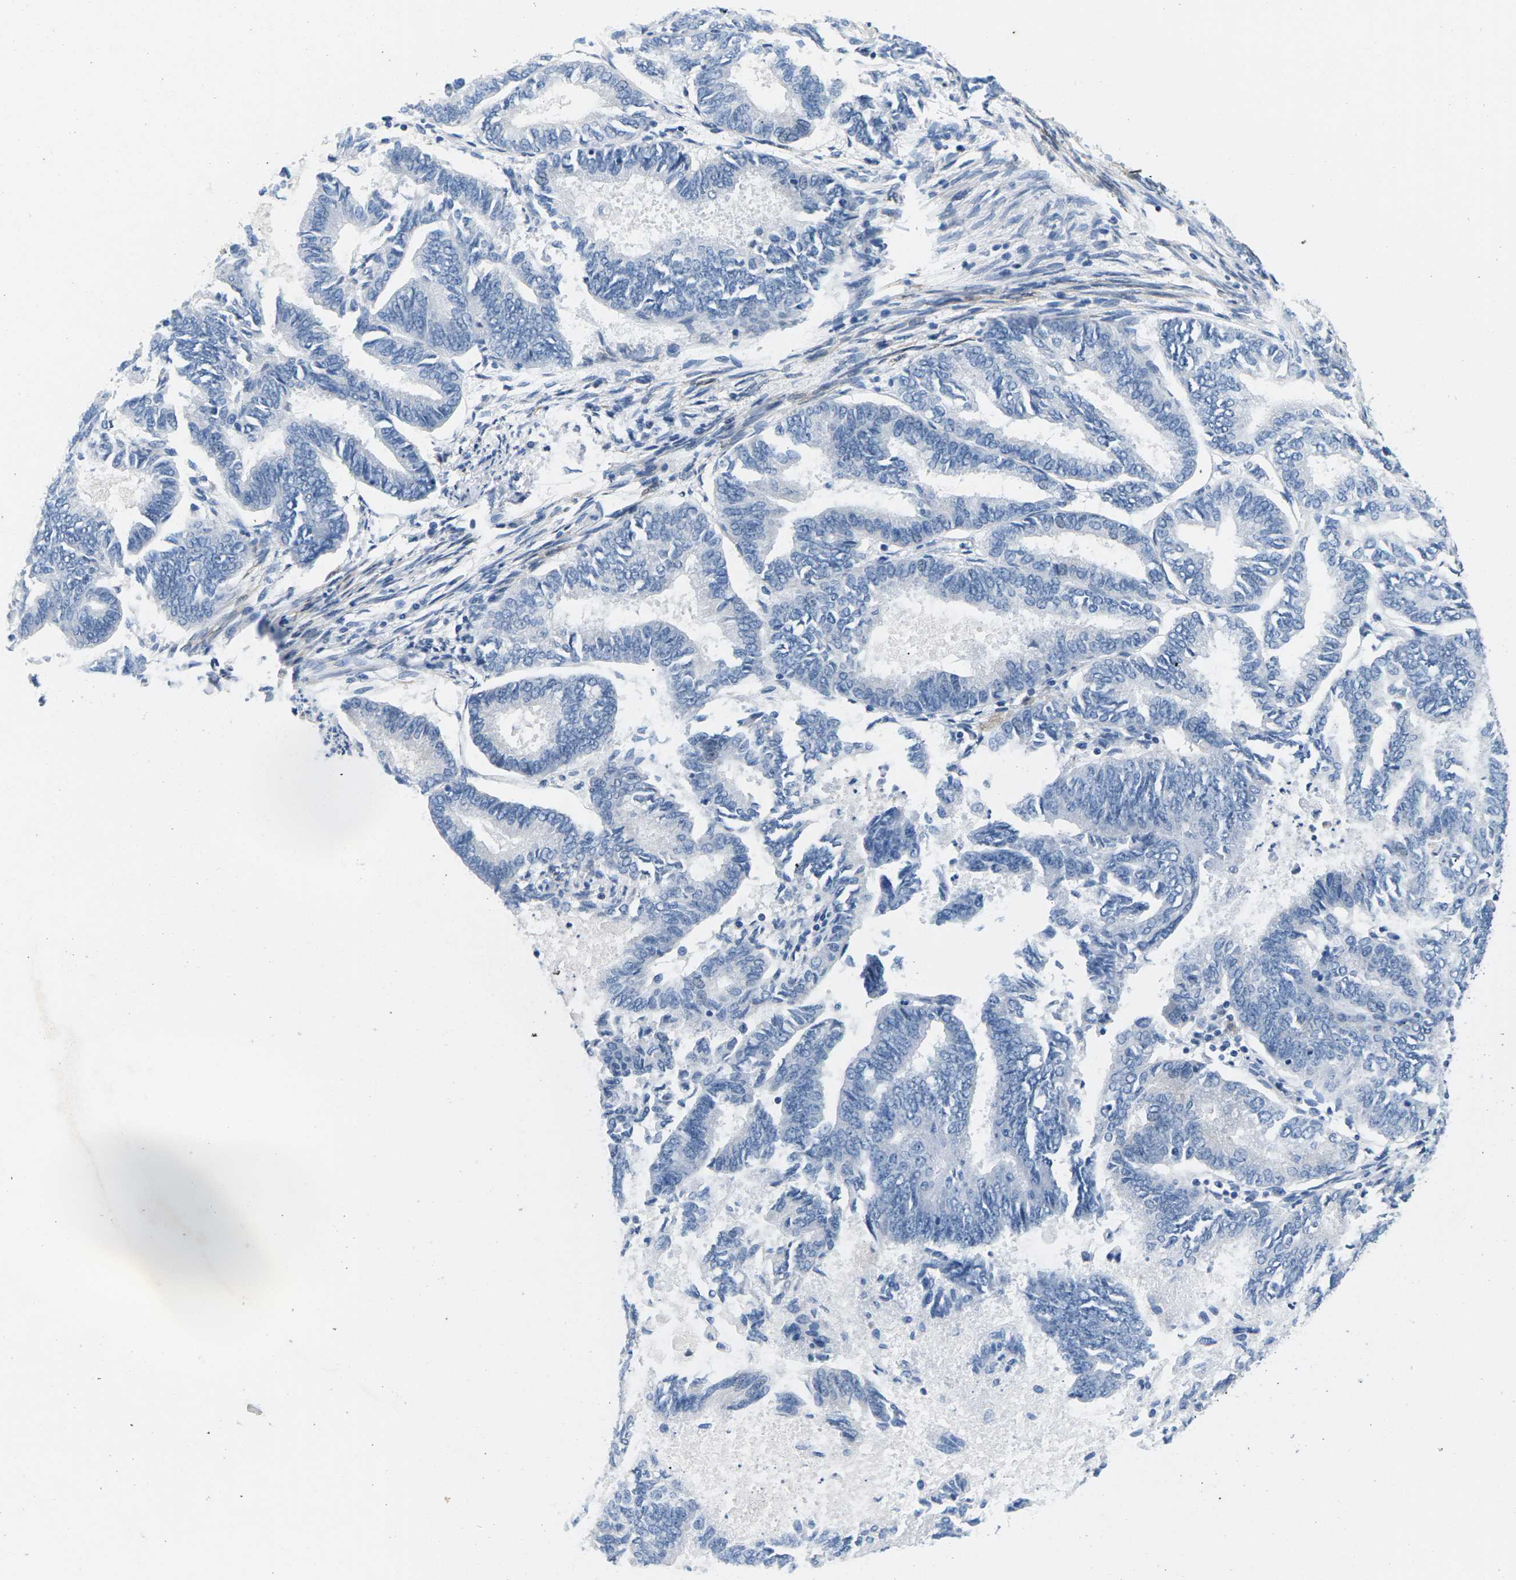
{"staining": {"intensity": "negative", "quantity": "none", "location": "none"}, "tissue": "endometrial cancer", "cell_type": "Tumor cells", "image_type": "cancer", "snomed": [{"axis": "morphology", "description": "Adenocarcinoma, NOS"}, {"axis": "topography", "description": "Endometrium"}], "caption": "Tumor cells show no significant protein expression in adenocarcinoma (endometrial). The staining is performed using DAB (3,3'-diaminobenzidine) brown chromogen with nuclei counter-stained in using hematoxylin.", "gene": "TSPAN2", "patient": {"sex": "female", "age": 86}}